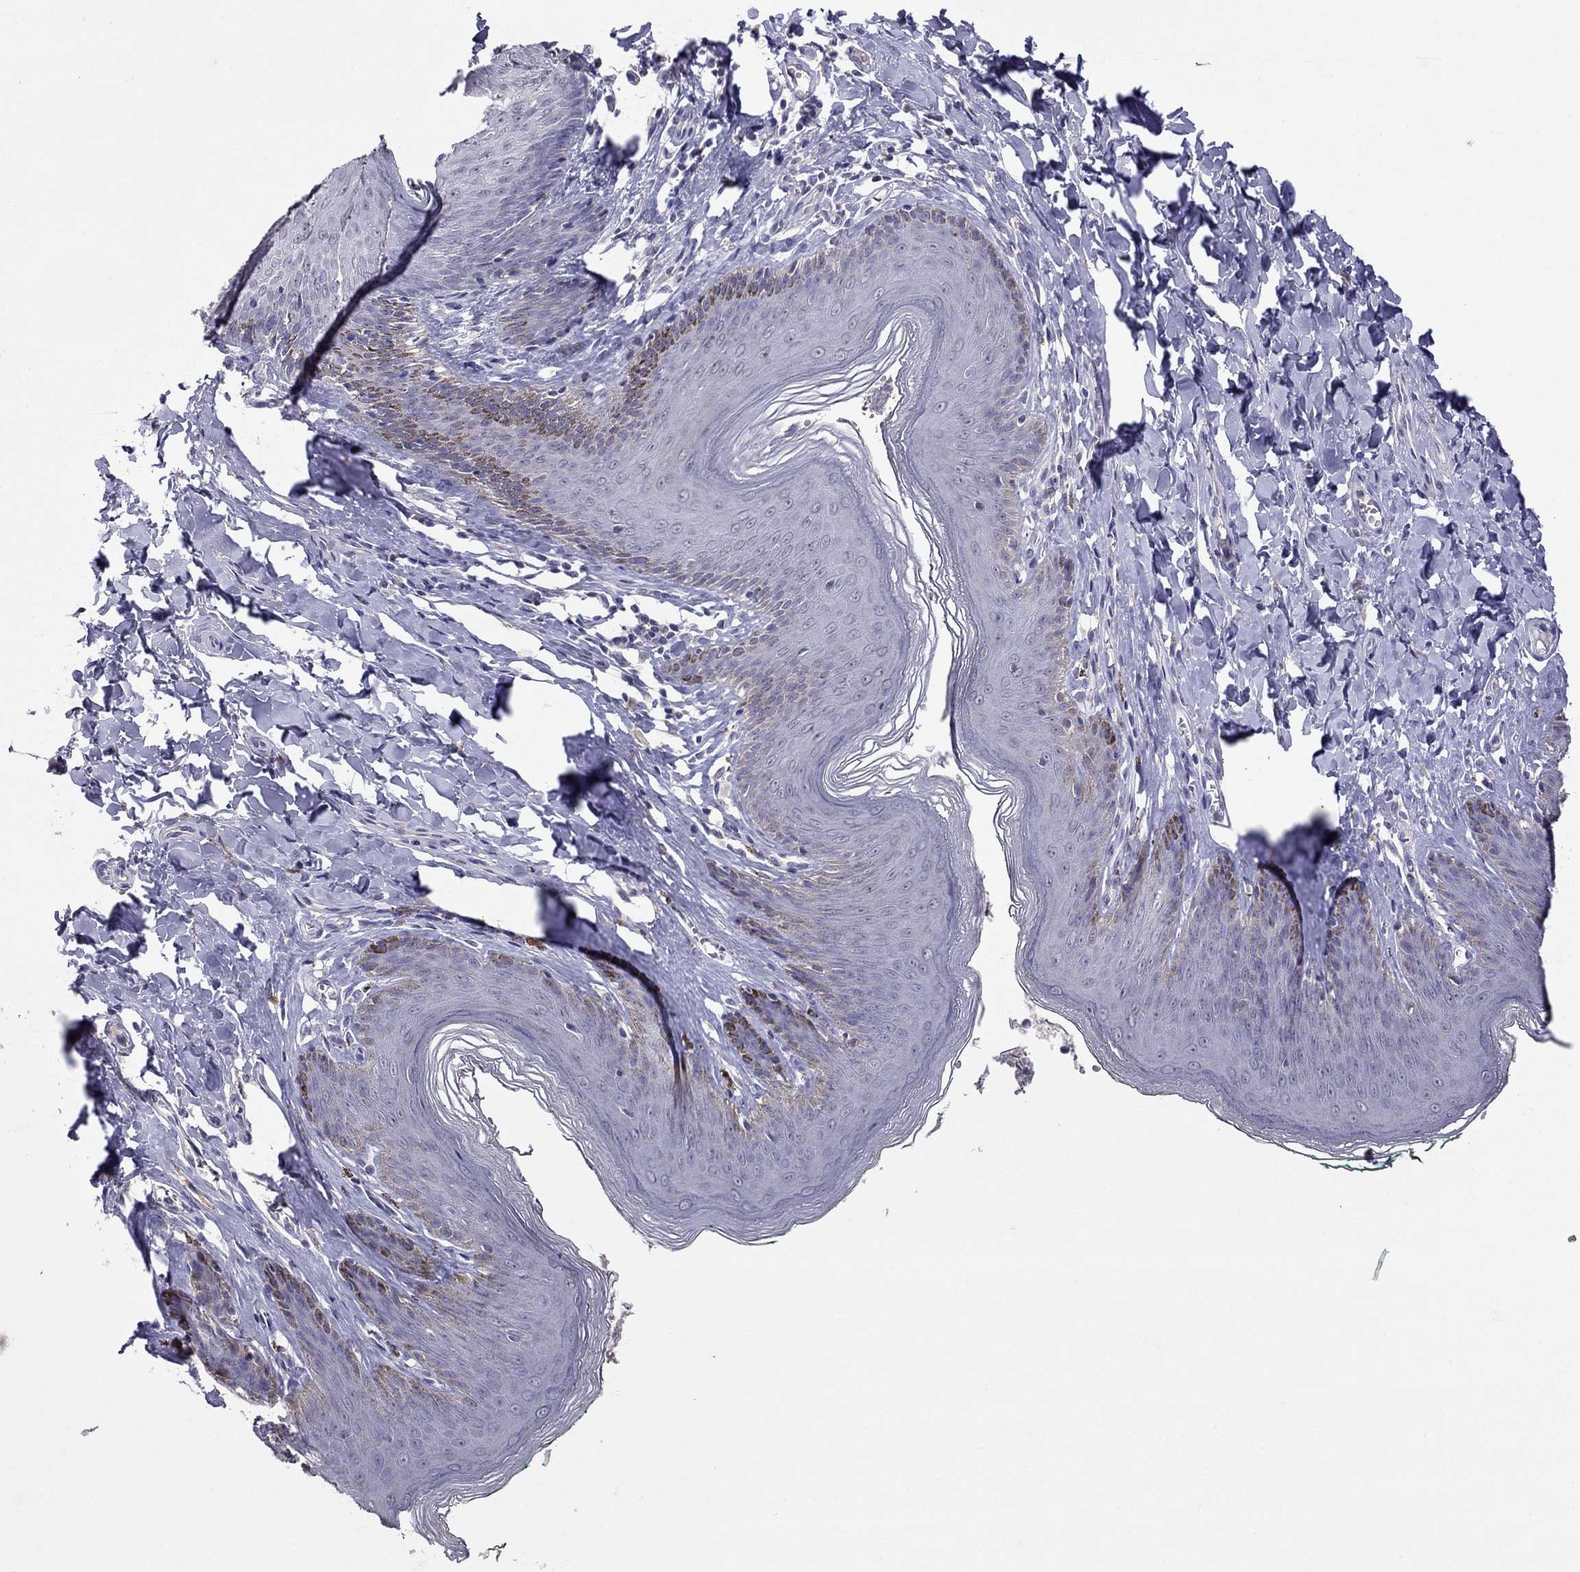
{"staining": {"intensity": "negative", "quantity": "none", "location": "none"}, "tissue": "skin", "cell_type": "Epidermal cells", "image_type": "normal", "snomed": [{"axis": "morphology", "description": "Normal tissue, NOS"}, {"axis": "topography", "description": "Vulva"}, {"axis": "topography", "description": "Peripheral nerve tissue"}], "caption": "Immunohistochemical staining of unremarkable human skin displays no significant positivity in epidermal cells. Nuclei are stained in blue.", "gene": "FST", "patient": {"sex": "female", "age": 66}}